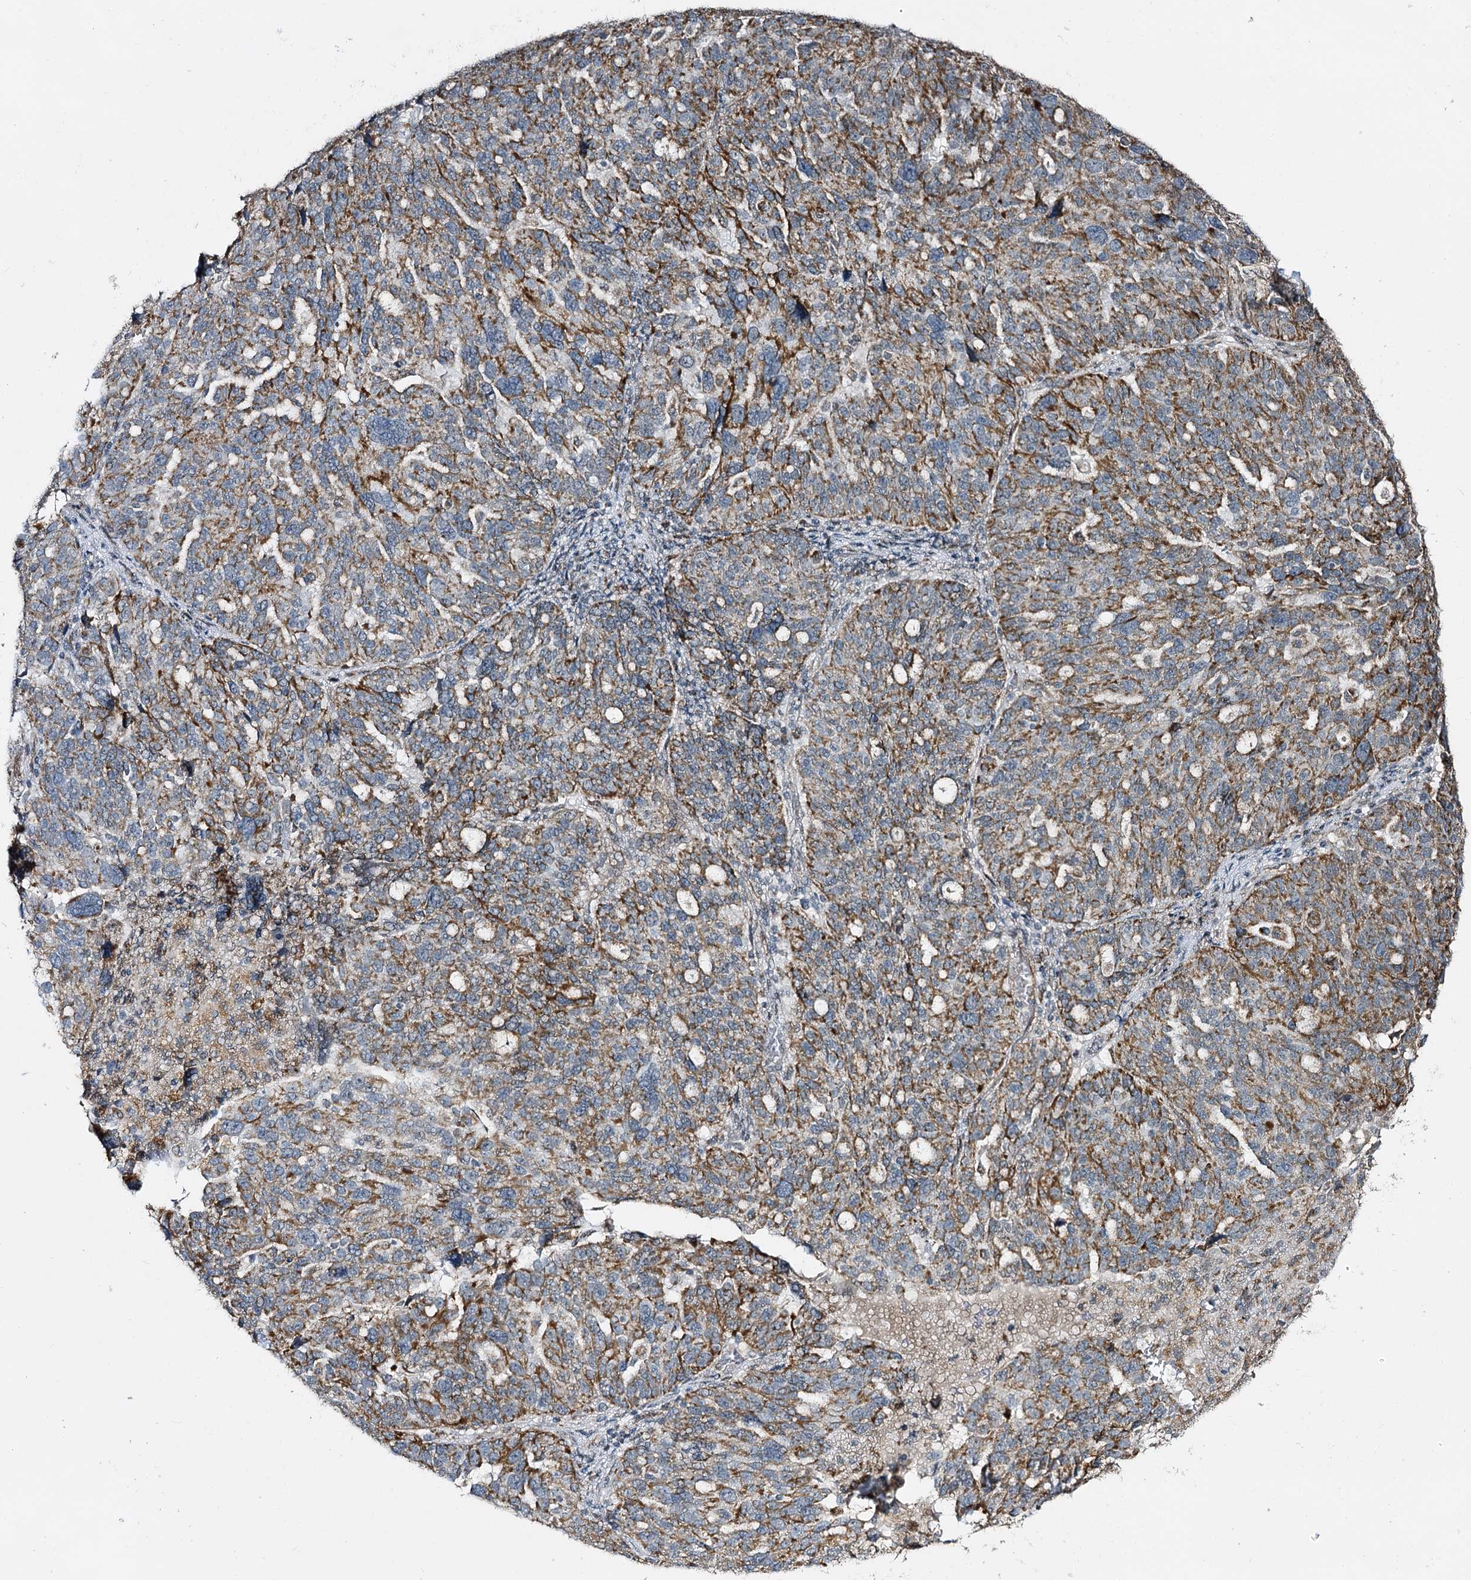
{"staining": {"intensity": "moderate", "quantity": ">75%", "location": "cytoplasmic/membranous"}, "tissue": "ovarian cancer", "cell_type": "Tumor cells", "image_type": "cancer", "snomed": [{"axis": "morphology", "description": "Cystadenocarcinoma, serous, NOS"}, {"axis": "topography", "description": "Ovary"}], "caption": "Ovarian cancer stained with immunohistochemistry reveals moderate cytoplasmic/membranous staining in about >75% of tumor cells. (Stains: DAB in brown, nuclei in blue, Microscopy: brightfield microscopy at high magnification).", "gene": "CBR4", "patient": {"sex": "female", "age": 59}}